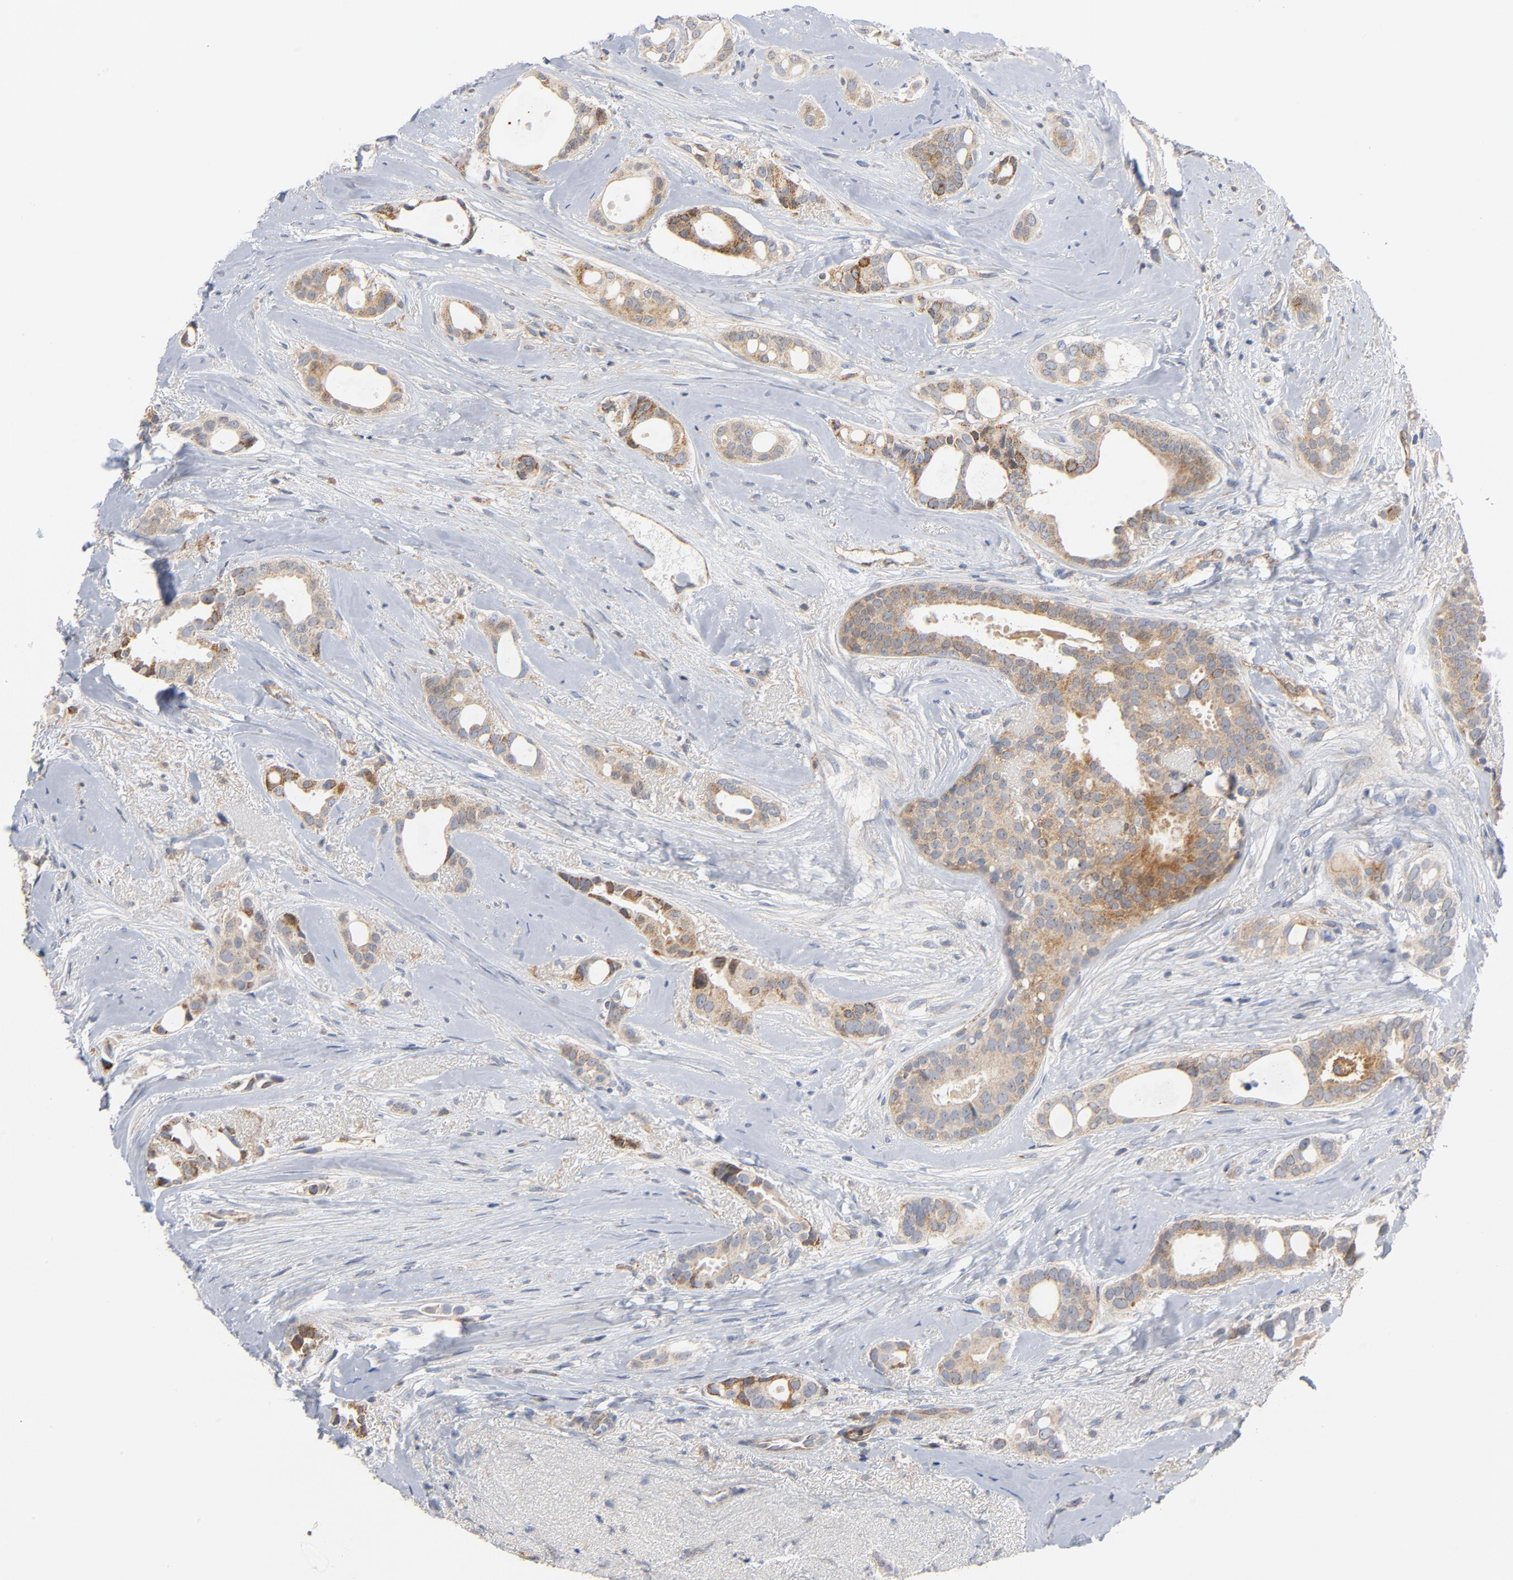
{"staining": {"intensity": "moderate", "quantity": ">75%", "location": "cytoplasmic/membranous"}, "tissue": "breast cancer", "cell_type": "Tumor cells", "image_type": "cancer", "snomed": [{"axis": "morphology", "description": "Duct carcinoma"}, {"axis": "topography", "description": "Breast"}], "caption": "Immunohistochemical staining of breast infiltrating ductal carcinoma displays moderate cytoplasmic/membranous protein expression in approximately >75% of tumor cells.", "gene": "RAPGEF4", "patient": {"sex": "female", "age": 54}}